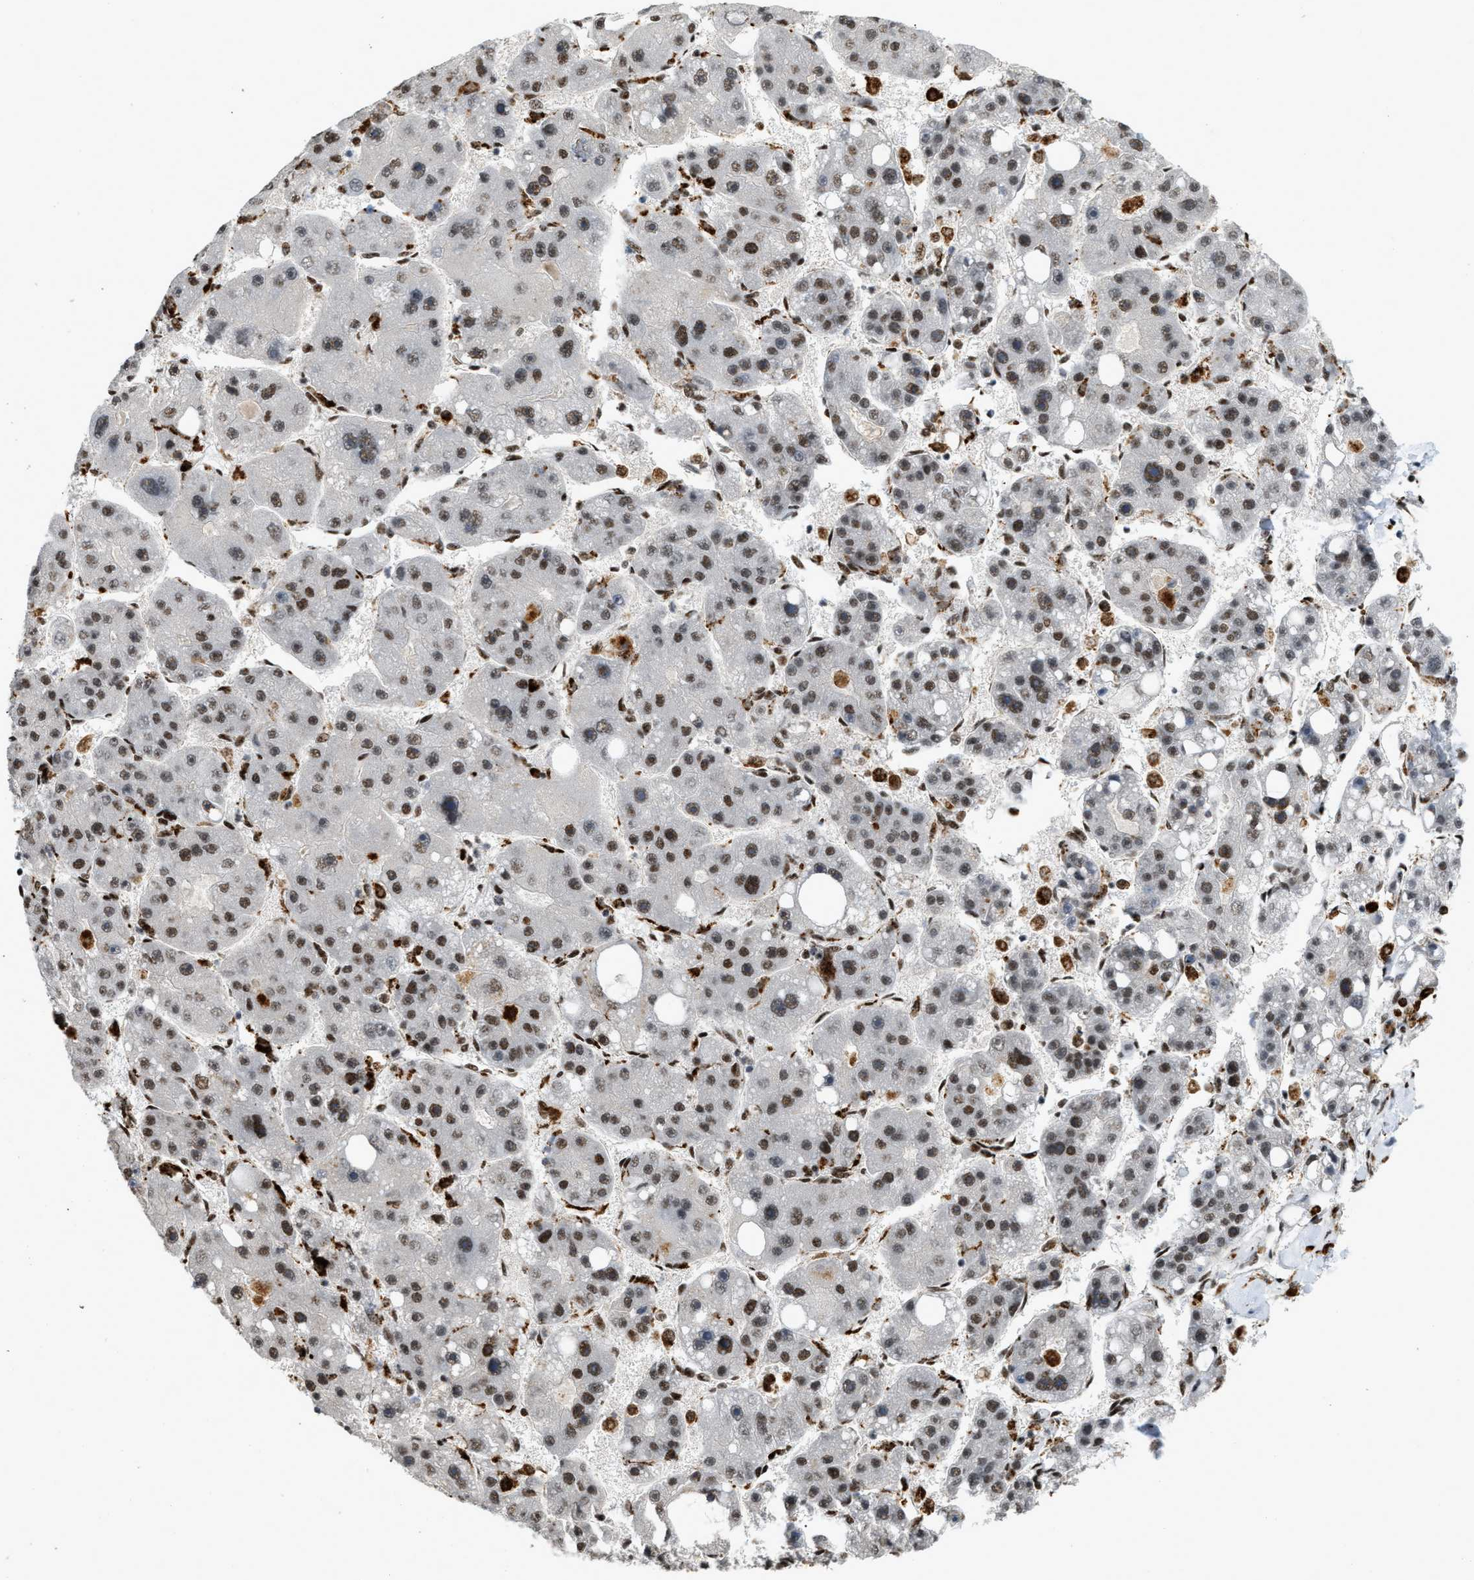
{"staining": {"intensity": "moderate", "quantity": ">75%", "location": "nuclear"}, "tissue": "liver cancer", "cell_type": "Tumor cells", "image_type": "cancer", "snomed": [{"axis": "morphology", "description": "Carcinoma, Hepatocellular, NOS"}, {"axis": "topography", "description": "Liver"}], "caption": "IHC of human liver hepatocellular carcinoma reveals medium levels of moderate nuclear staining in about >75% of tumor cells. (brown staining indicates protein expression, while blue staining denotes nuclei).", "gene": "NUMA1", "patient": {"sex": "female", "age": 61}}